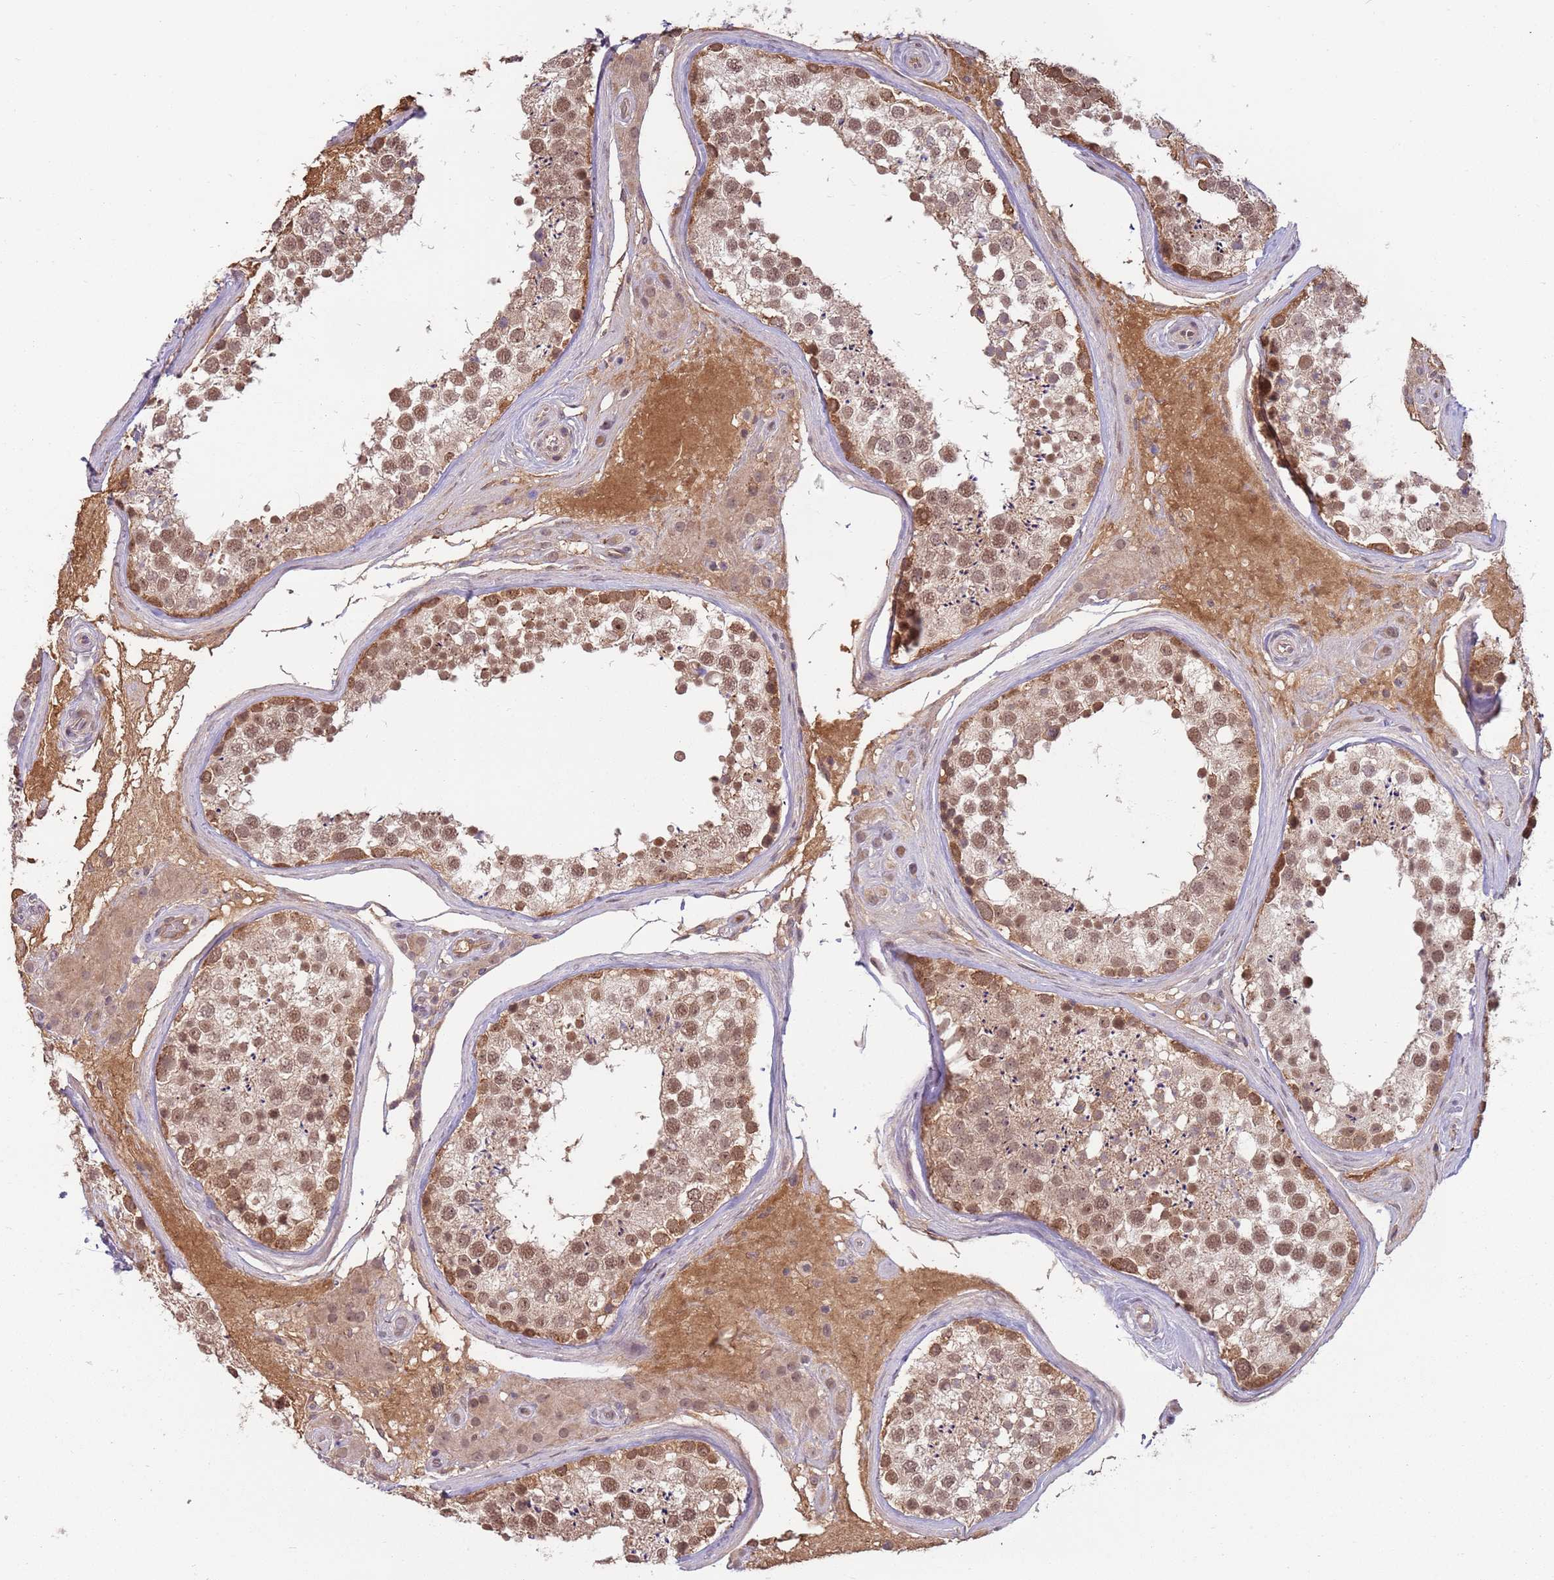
{"staining": {"intensity": "moderate", "quantity": ">75%", "location": "cytoplasmic/membranous,nuclear"}, "tissue": "testis", "cell_type": "Cells in seminiferous ducts", "image_type": "normal", "snomed": [{"axis": "morphology", "description": "Normal tissue, NOS"}, {"axis": "topography", "description": "Testis"}], "caption": "A micrograph showing moderate cytoplasmic/membranous,nuclear staining in about >75% of cells in seminiferous ducts in normal testis, as visualized by brown immunohistochemical staining.", "gene": "NBPF4", "patient": {"sex": "male", "age": 46}}